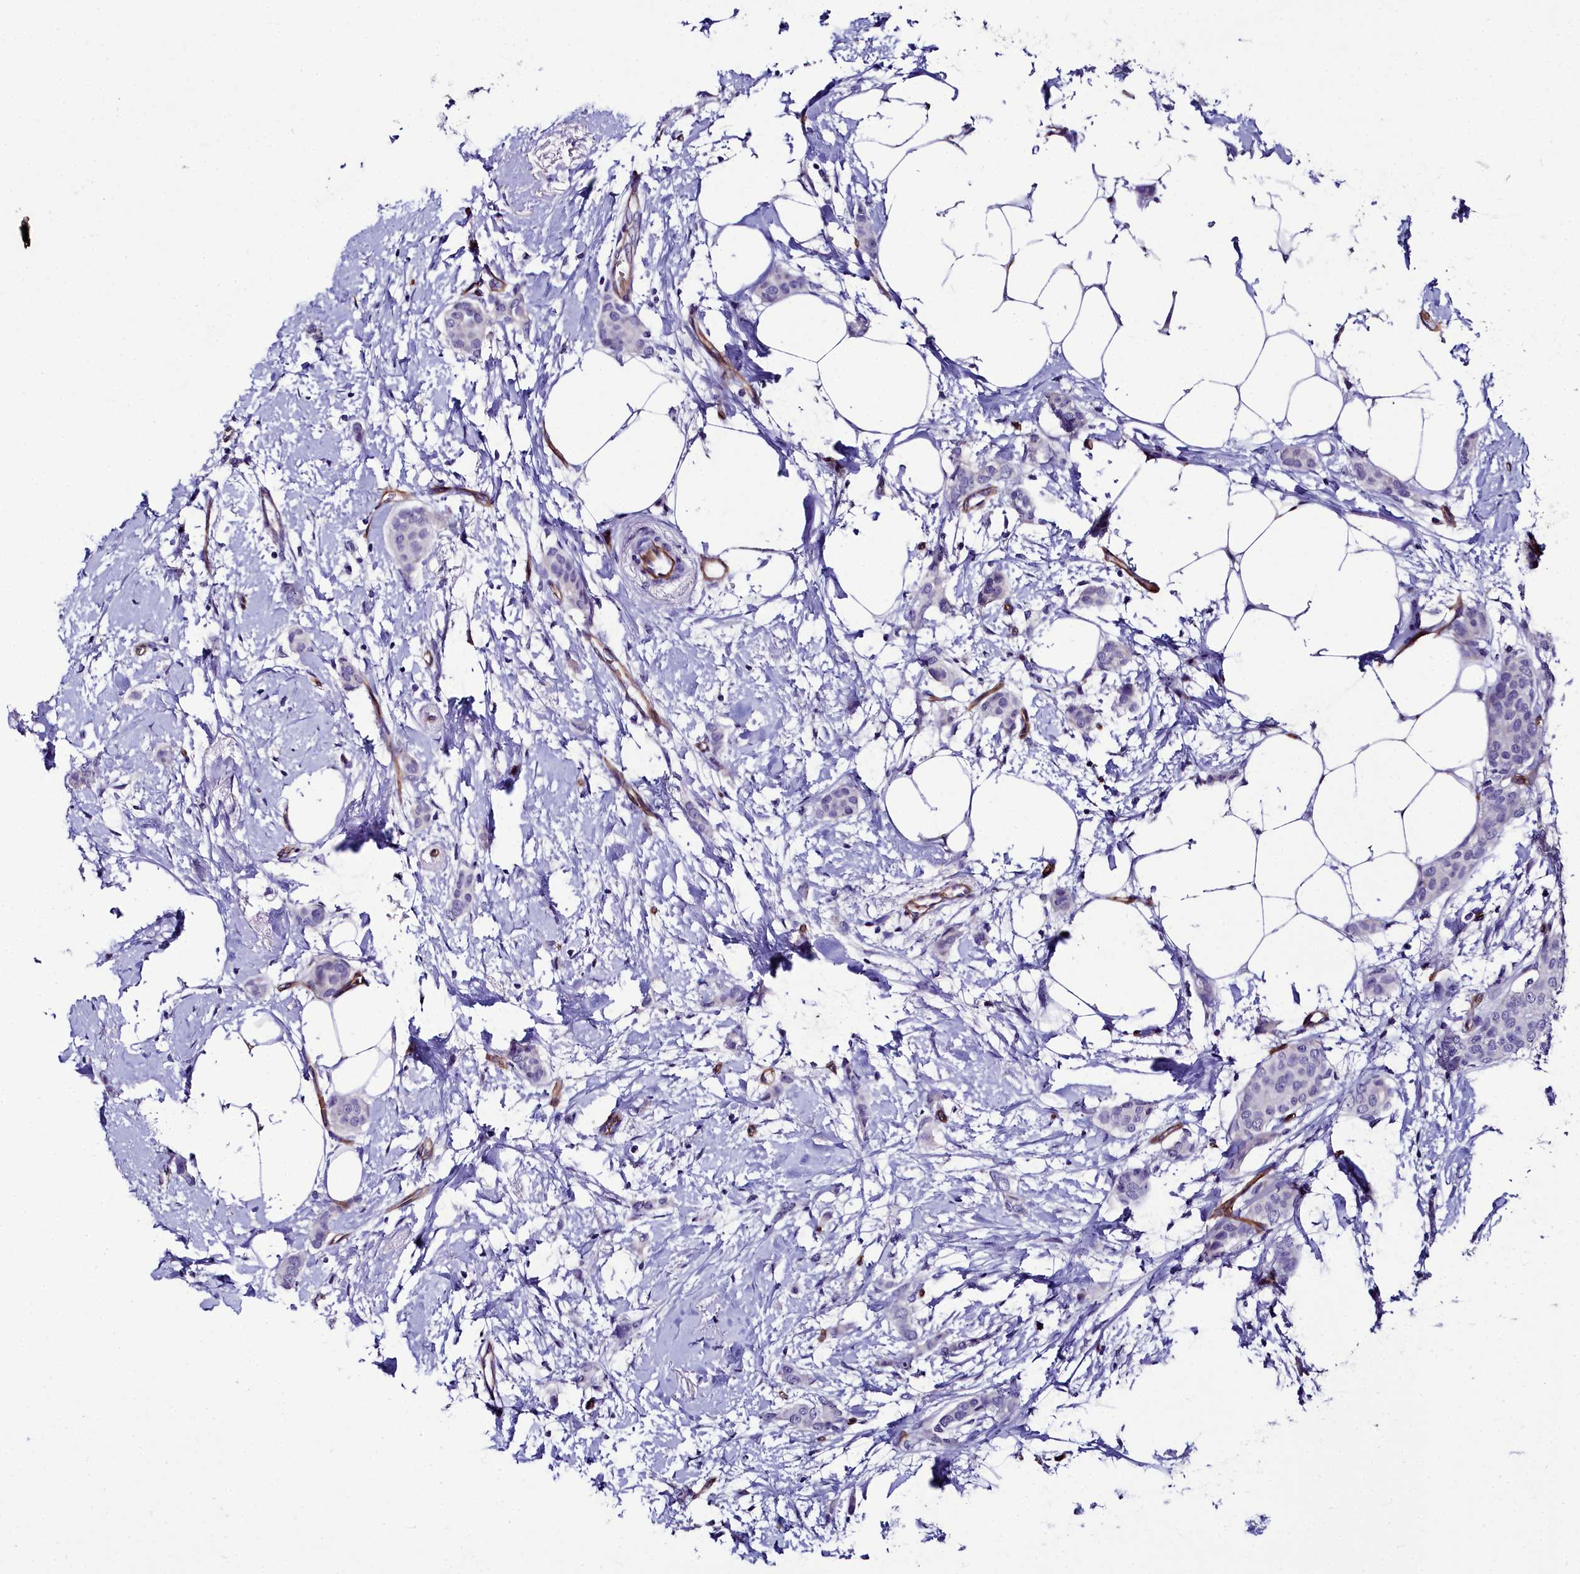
{"staining": {"intensity": "negative", "quantity": "none", "location": "none"}, "tissue": "breast cancer", "cell_type": "Tumor cells", "image_type": "cancer", "snomed": [{"axis": "morphology", "description": "Duct carcinoma"}, {"axis": "topography", "description": "Breast"}], "caption": "This is a photomicrograph of IHC staining of breast invasive ductal carcinoma, which shows no positivity in tumor cells. (IHC, brightfield microscopy, high magnification).", "gene": "CYP4F11", "patient": {"sex": "female", "age": 72}}